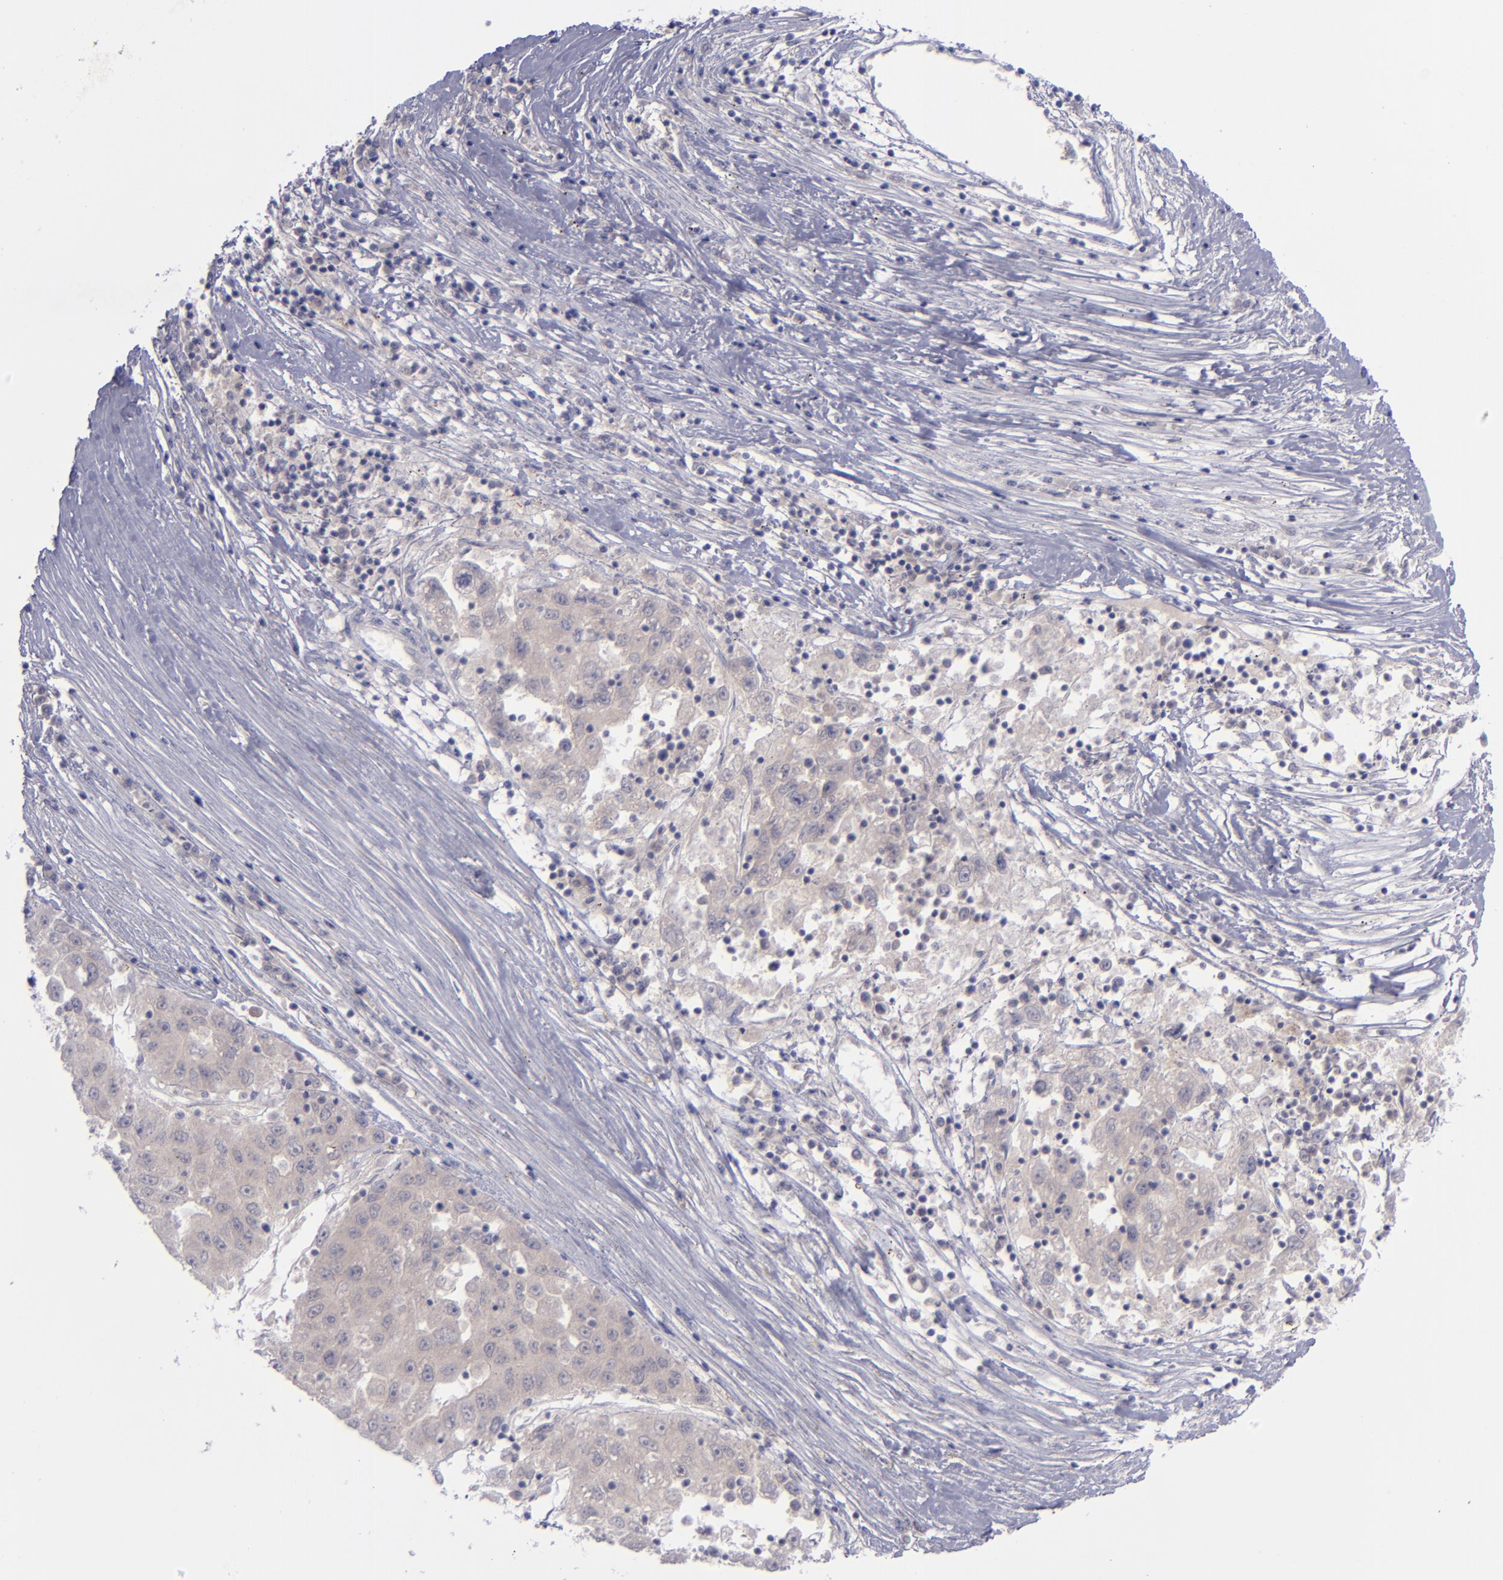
{"staining": {"intensity": "weak", "quantity": "25%-75%", "location": "cytoplasmic/membranous"}, "tissue": "liver cancer", "cell_type": "Tumor cells", "image_type": "cancer", "snomed": [{"axis": "morphology", "description": "Carcinoma, Hepatocellular, NOS"}, {"axis": "topography", "description": "Liver"}], "caption": "A high-resolution micrograph shows immunohistochemistry (IHC) staining of liver cancer, which demonstrates weak cytoplasmic/membranous expression in approximately 25%-75% of tumor cells.", "gene": "EVPL", "patient": {"sex": "male", "age": 49}}